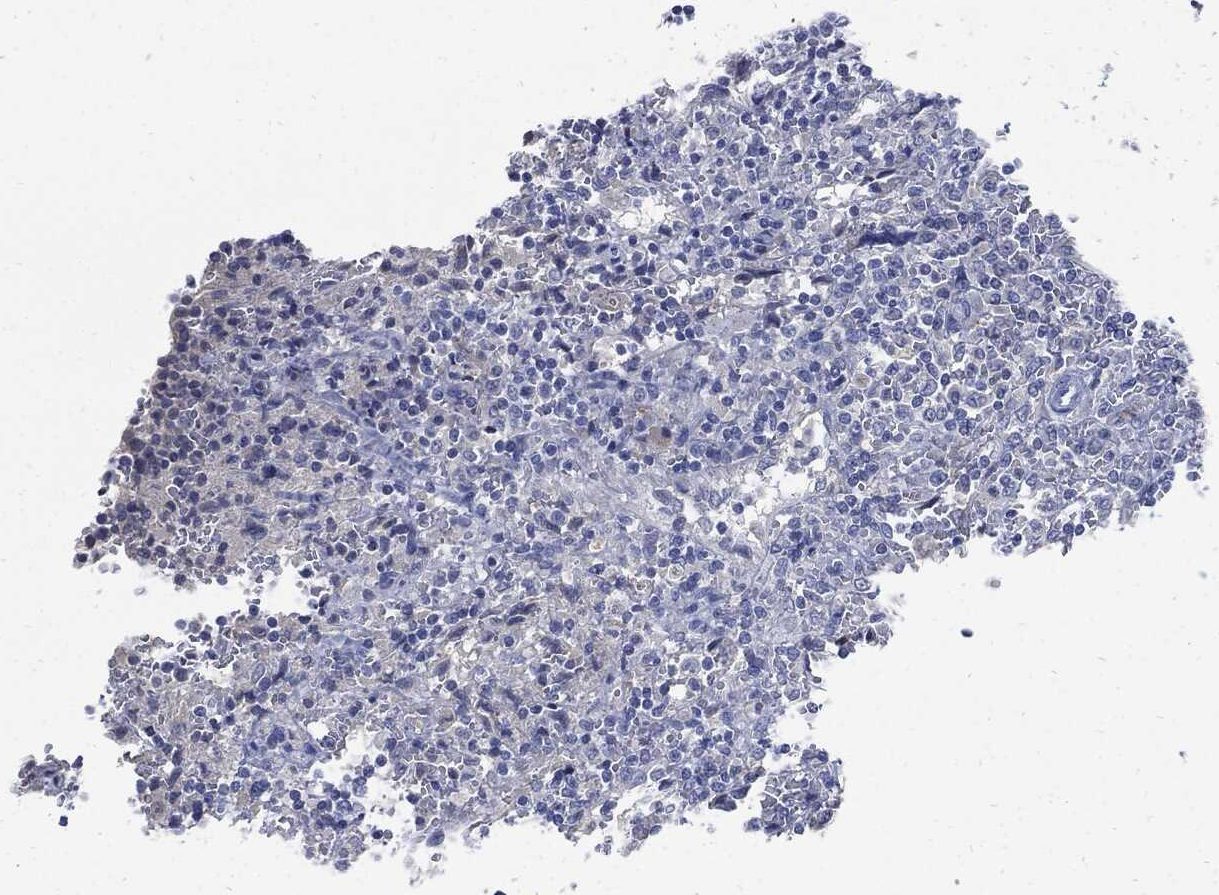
{"staining": {"intensity": "negative", "quantity": "none", "location": "none"}, "tissue": "lymphoma", "cell_type": "Tumor cells", "image_type": "cancer", "snomed": [{"axis": "morphology", "description": "Malignant lymphoma, non-Hodgkin's type, Low grade"}, {"axis": "topography", "description": "Spleen"}], "caption": "IHC histopathology image of neoplastic tissue: human low-grade malignant lymphoma, non-Hodgkin's type stained with DAB displays no significant protein positivity in tumor cells. (DAB immunohistochemistry visualized using brightfield microscopy, high magnification).", "gene": "CPE", "patient": {"sex": "male", "age": 62}}